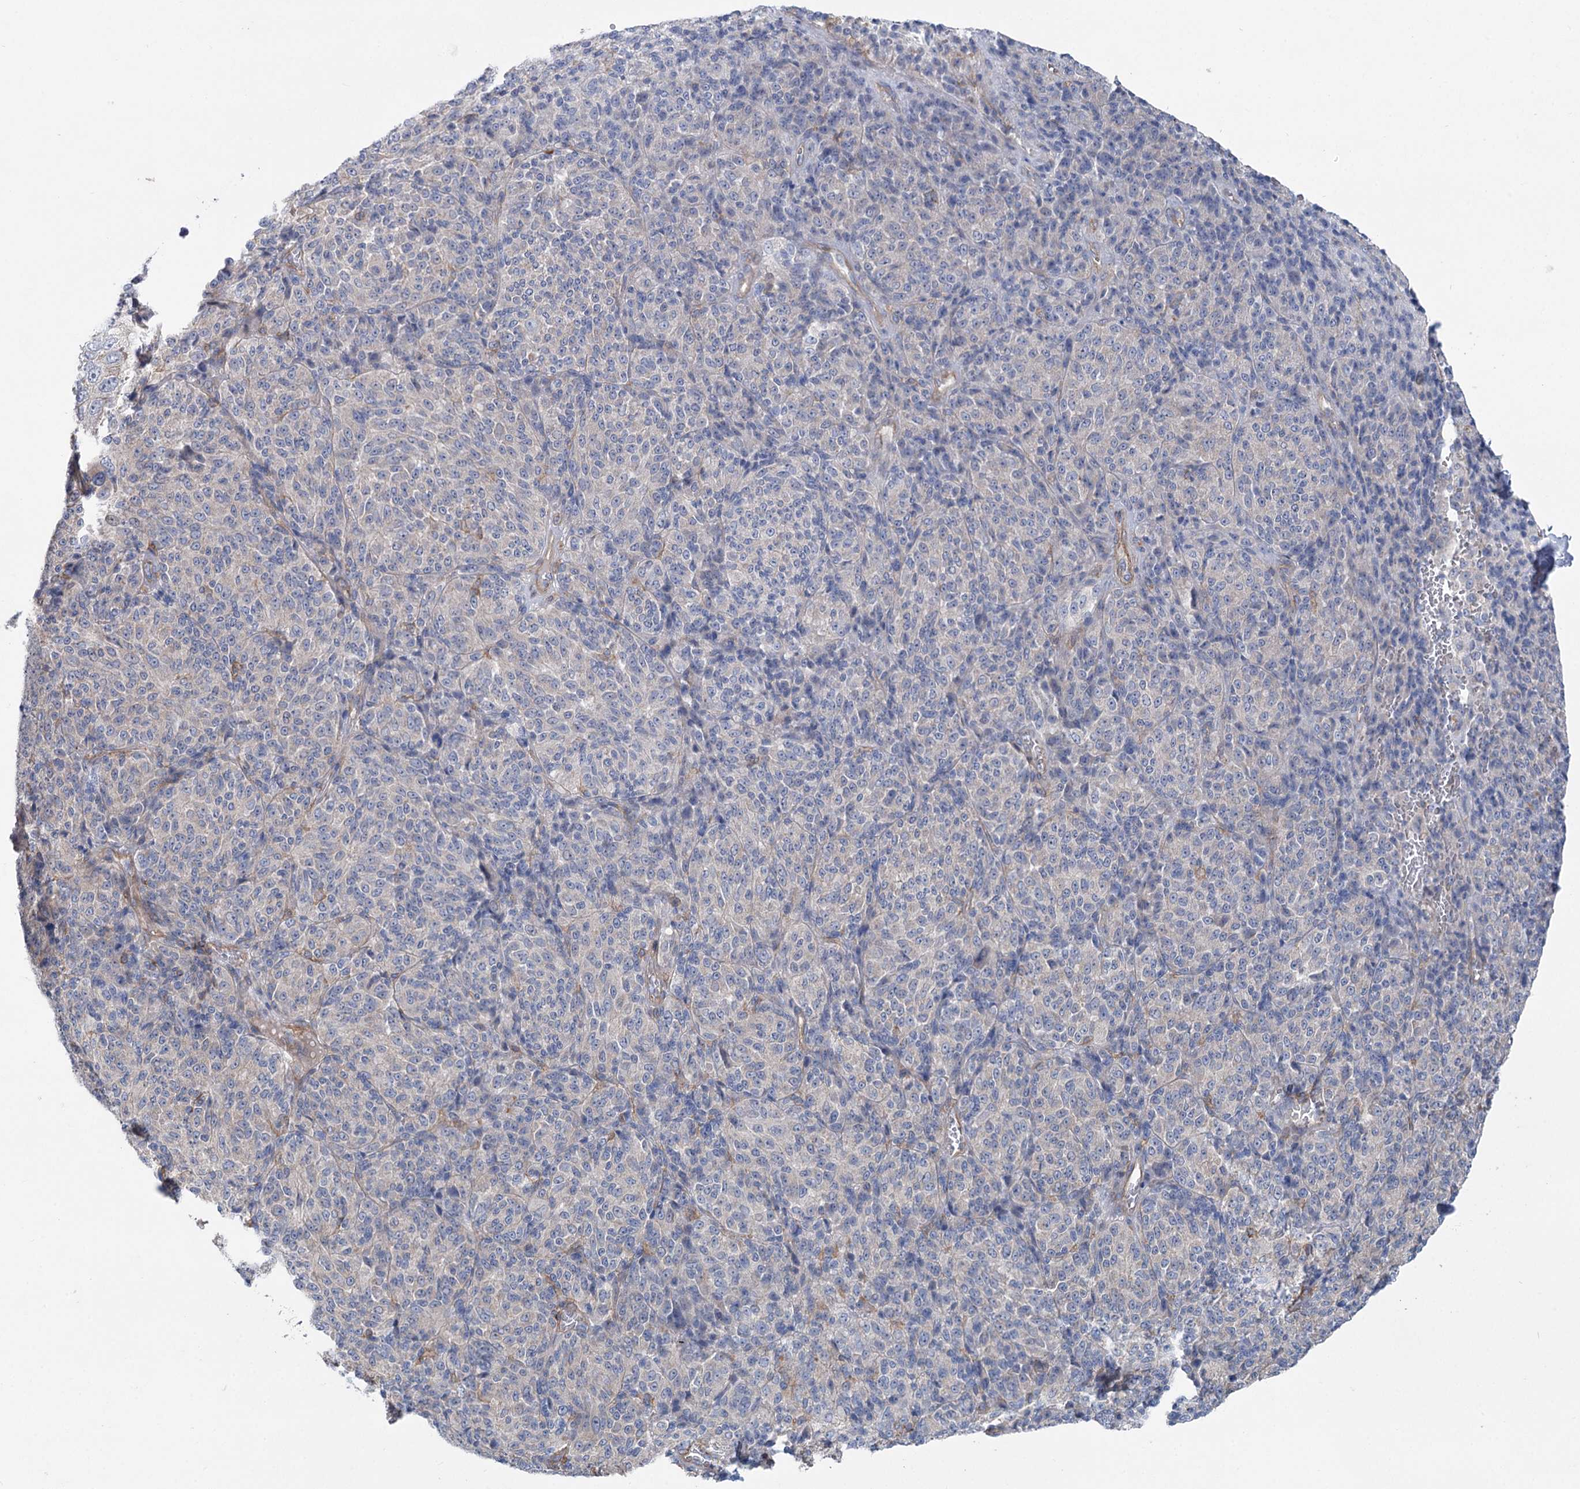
{"staining": {"intensity": "negative", "quantity": "none", "location": "none"}, "tissue": "melanoma", "cell_type": "Tumor cells", "image_type": "cancer", "snomed": [{"axis": "morphology", "description": "Malignant melanoma, Metastatic site"}, {"axis": "topography", "description": "Brain"}], "caption": "This is an immunohistochemistry (IHC) image of human malignant melanoma (metastatic site). There is no expression in tumor cells.", "gene": "LARP1B", "patient": {"sex": "female", "age": 56}}